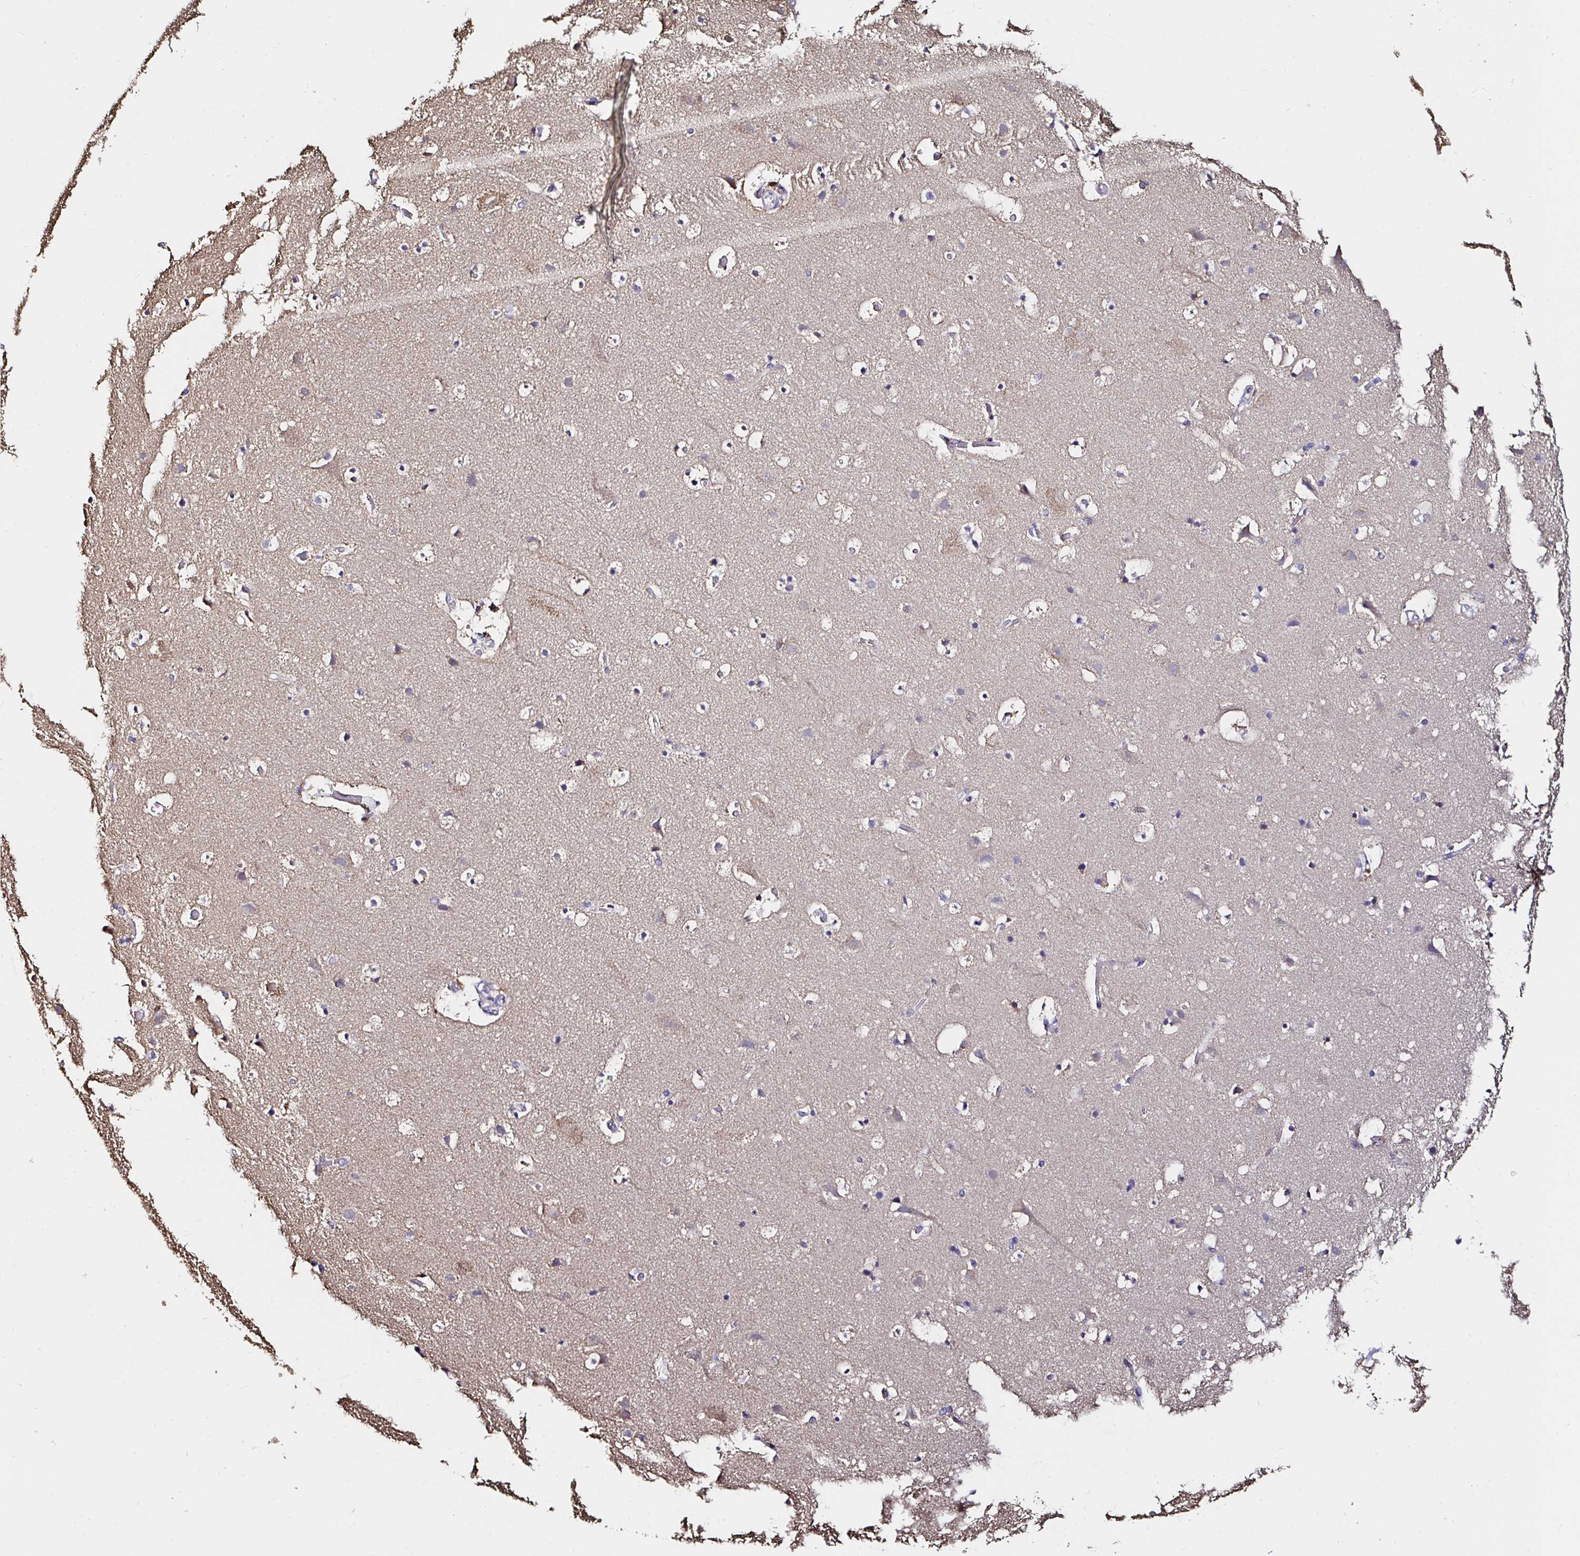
{"staining": {"intensity": "negative", "quantity": "none", "location": "none"}, "tissue": "cerebral cortex", "cell_type": "Endothelial cells", "image_type": "normal", "snomed": [{"axis": "morphology", "description": "Normal tissue, NOS"}, {"axis": "topography", "description": "Cerebral cortex"}], "caption": "Immunohistochemistry (IHC) photomicrograph of benign cerebral cortex: cerebral cortex stained with DAB shows no significant protein positivity in endothelial cells. (Stains: DAB IHC with hematoxylin counter stain, Microscopy: brightfield microscopy at high magnification).", "gene": "MSR1", "patient": {"sex": "female", "age": 42}}